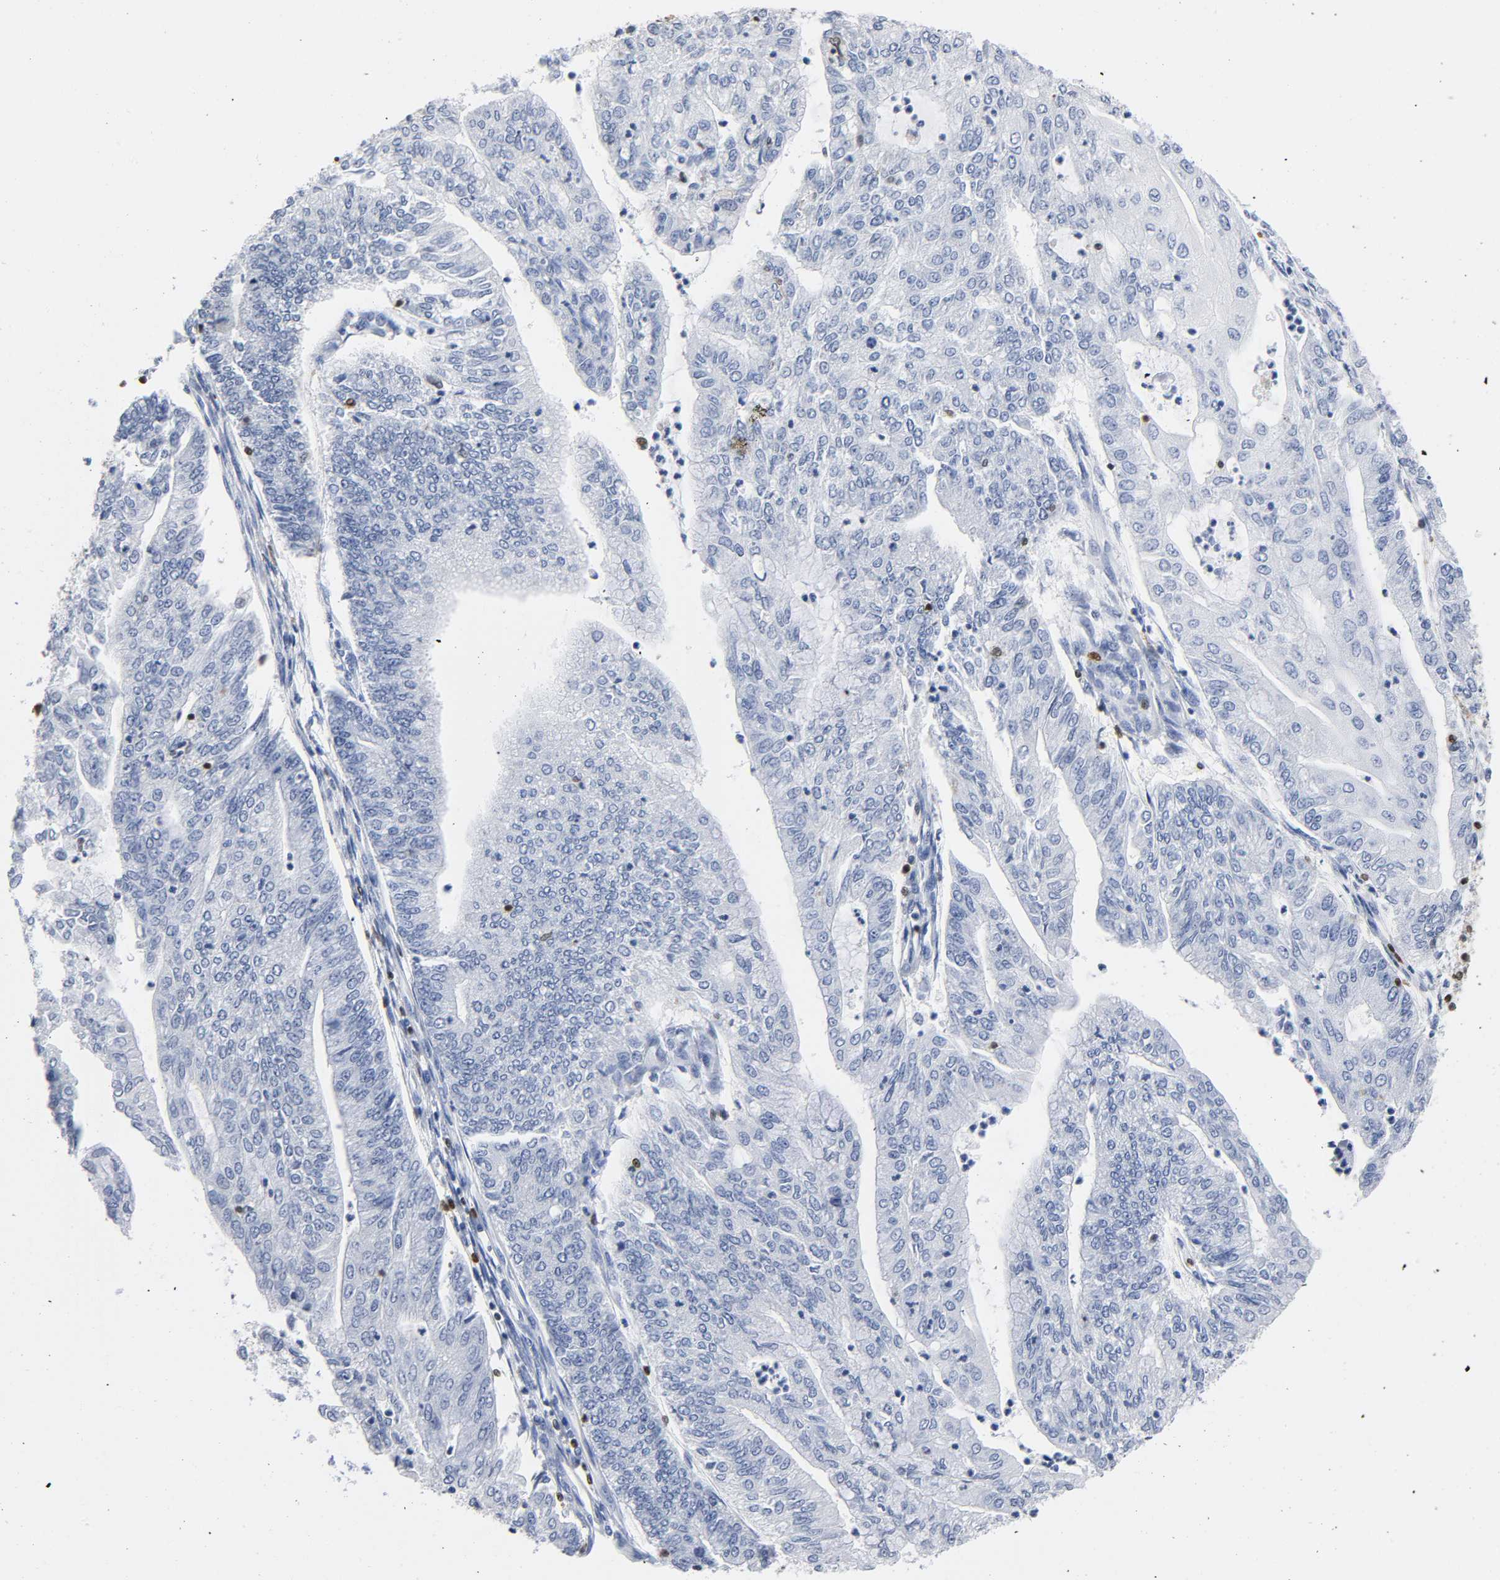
{"staining": {"intensity": "negative", "quantity": "none", "location": "none"}, "tissue": "endometrial cancer", "cell_type": "Tumor cells", "image_type": "cancer", "snomed": [{"axis": "morphology", "description": "Adenocarcinoma, NOS"}, {"axis": "topography", "description": "Endometrium"}], "caption": "Tumor cells are negative for protein expression in human endometrial adenocarcinoma.", "gene": "DOK2", "patient": {"sex": "female", "age": 59}}